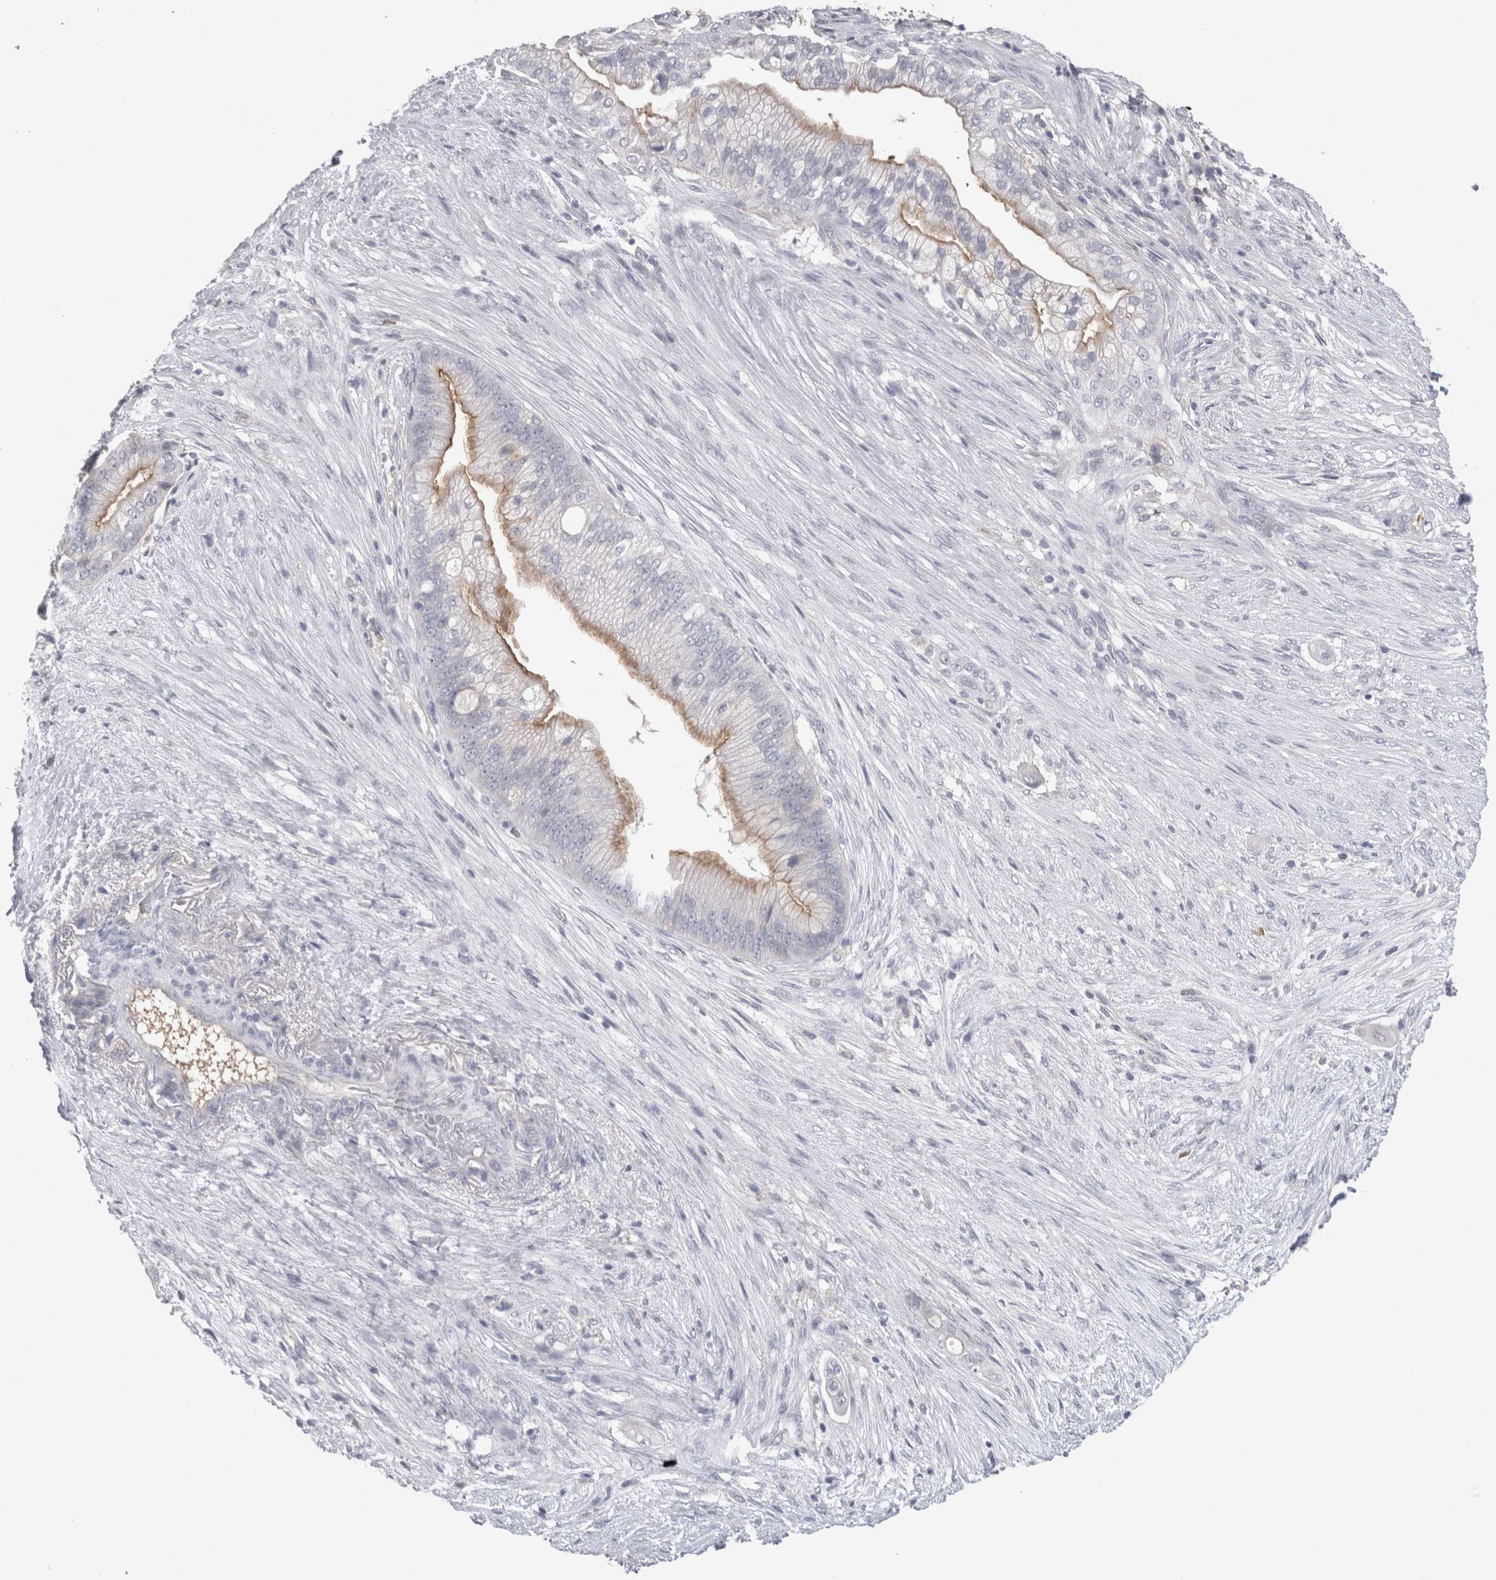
{"staining": {"intensity": "strong", "quantity": "<25%", "location": "cytoplasmic/membranous"}, "tissue": "pancreatic cancer", "cell_type": "Tumor cells", "image_type": "cancer", "snomed": [{"axis": "morphology", "description": "Adenocarcinoma, NOS"}, {"axis": "topography", "description": "Pancreas"}], "caption": "The immunohistochemical stain highlights strong cytoplasmic/membranous positivity in tumor cells of pancreatic adenocarcinoma tissue.", "gene": "REG1A", "patient": {"sex": "male", "age": 53}}